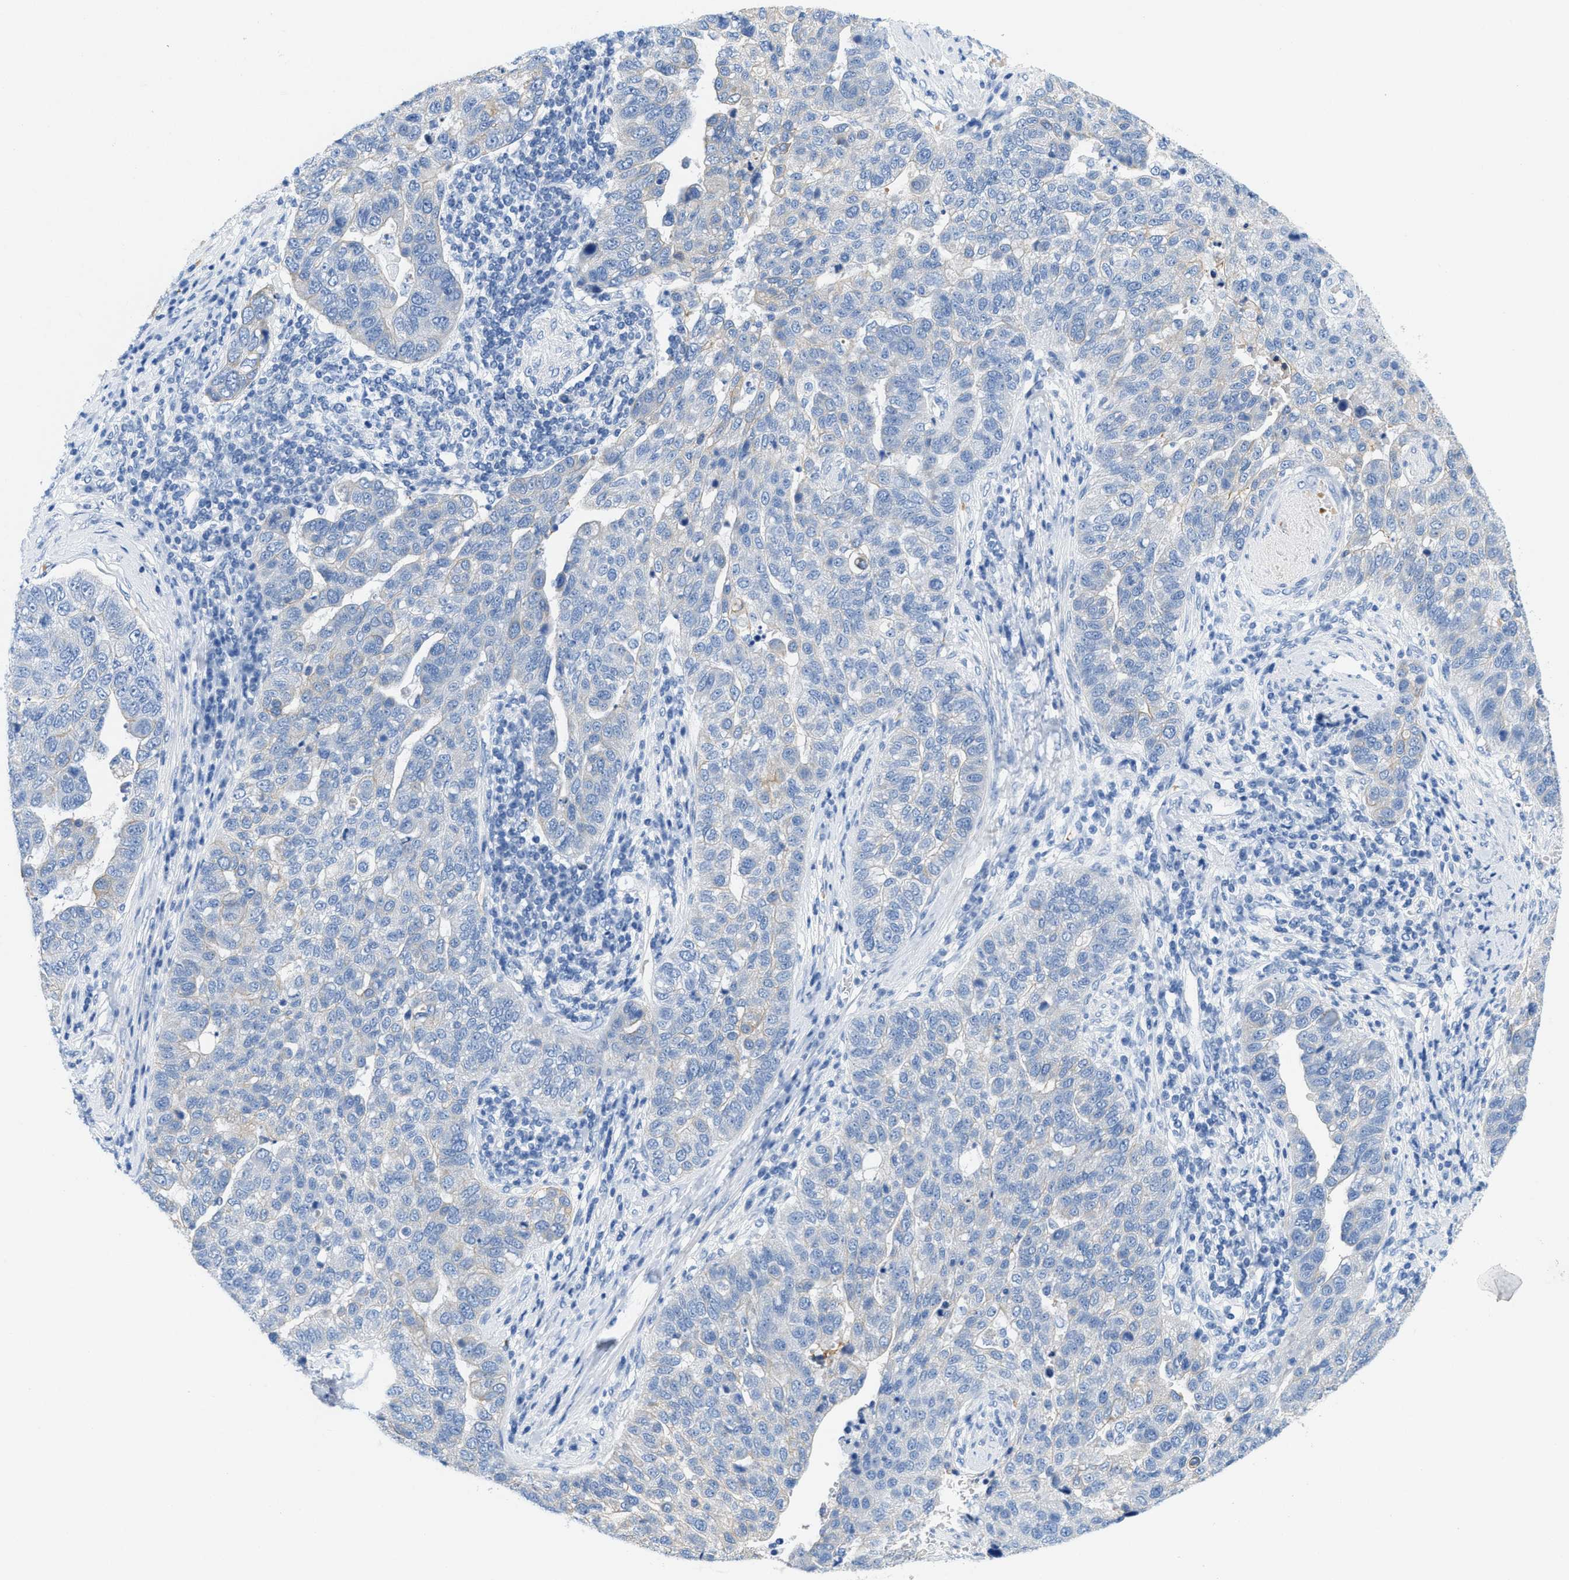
{"staining": {"intensity": "negative", "quantity": "none", "location": "none"}, "tissue": "pancreatic cancer", "cell_type": "Tumor cells", "image_type": "cancer", "snomed": [{"axis": "morphology", "description": "Adenocarcinoma, NOS"}, {"axis": "topography", "description": "Pancreas"}], "caption": "High power microscopy image of an immunohistochemistry photomicrograph of pancreatic cancer, revealing no significant expression in tumor cells.", "gene": "BPGM", "patient": {"sex": "female", "age": 61}}